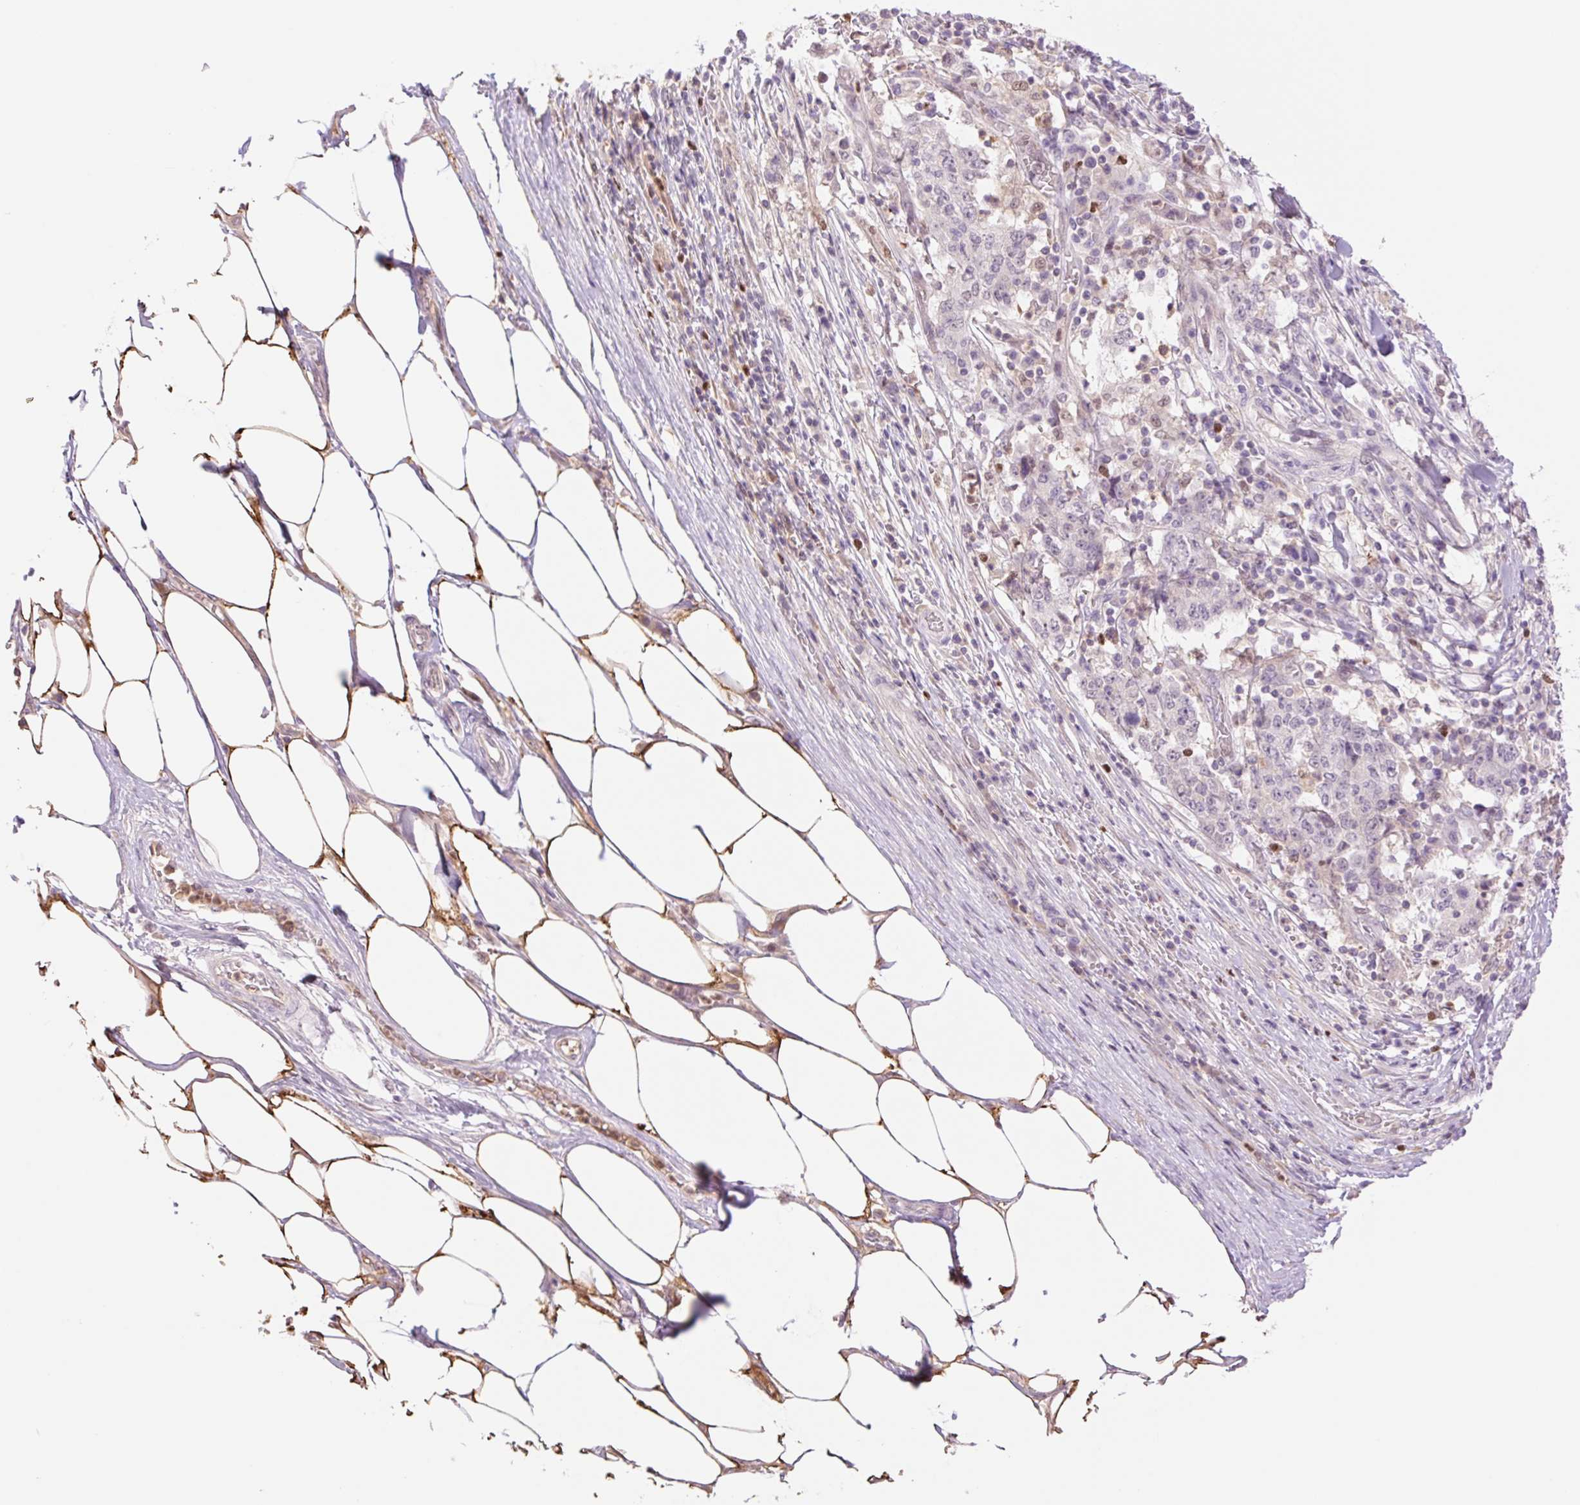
{"staining": {"intensity": "negative", "quantity": "none", "location": "none"}, "tissue": "stomach cancer", "cell_type": "Tumor cells", "image_type": "cancer", "snomed": [{"axis": "morphology", "description": "Adenocarcinoma, NOS"}, {"axis": "topography", "description": "Stomach"}], "caption": "Tumor cells are negative for protein expression in human adenocarcinoma (stomach).", "gene": "HEBP1", "patient": {"sex": "male", "age": 59}}